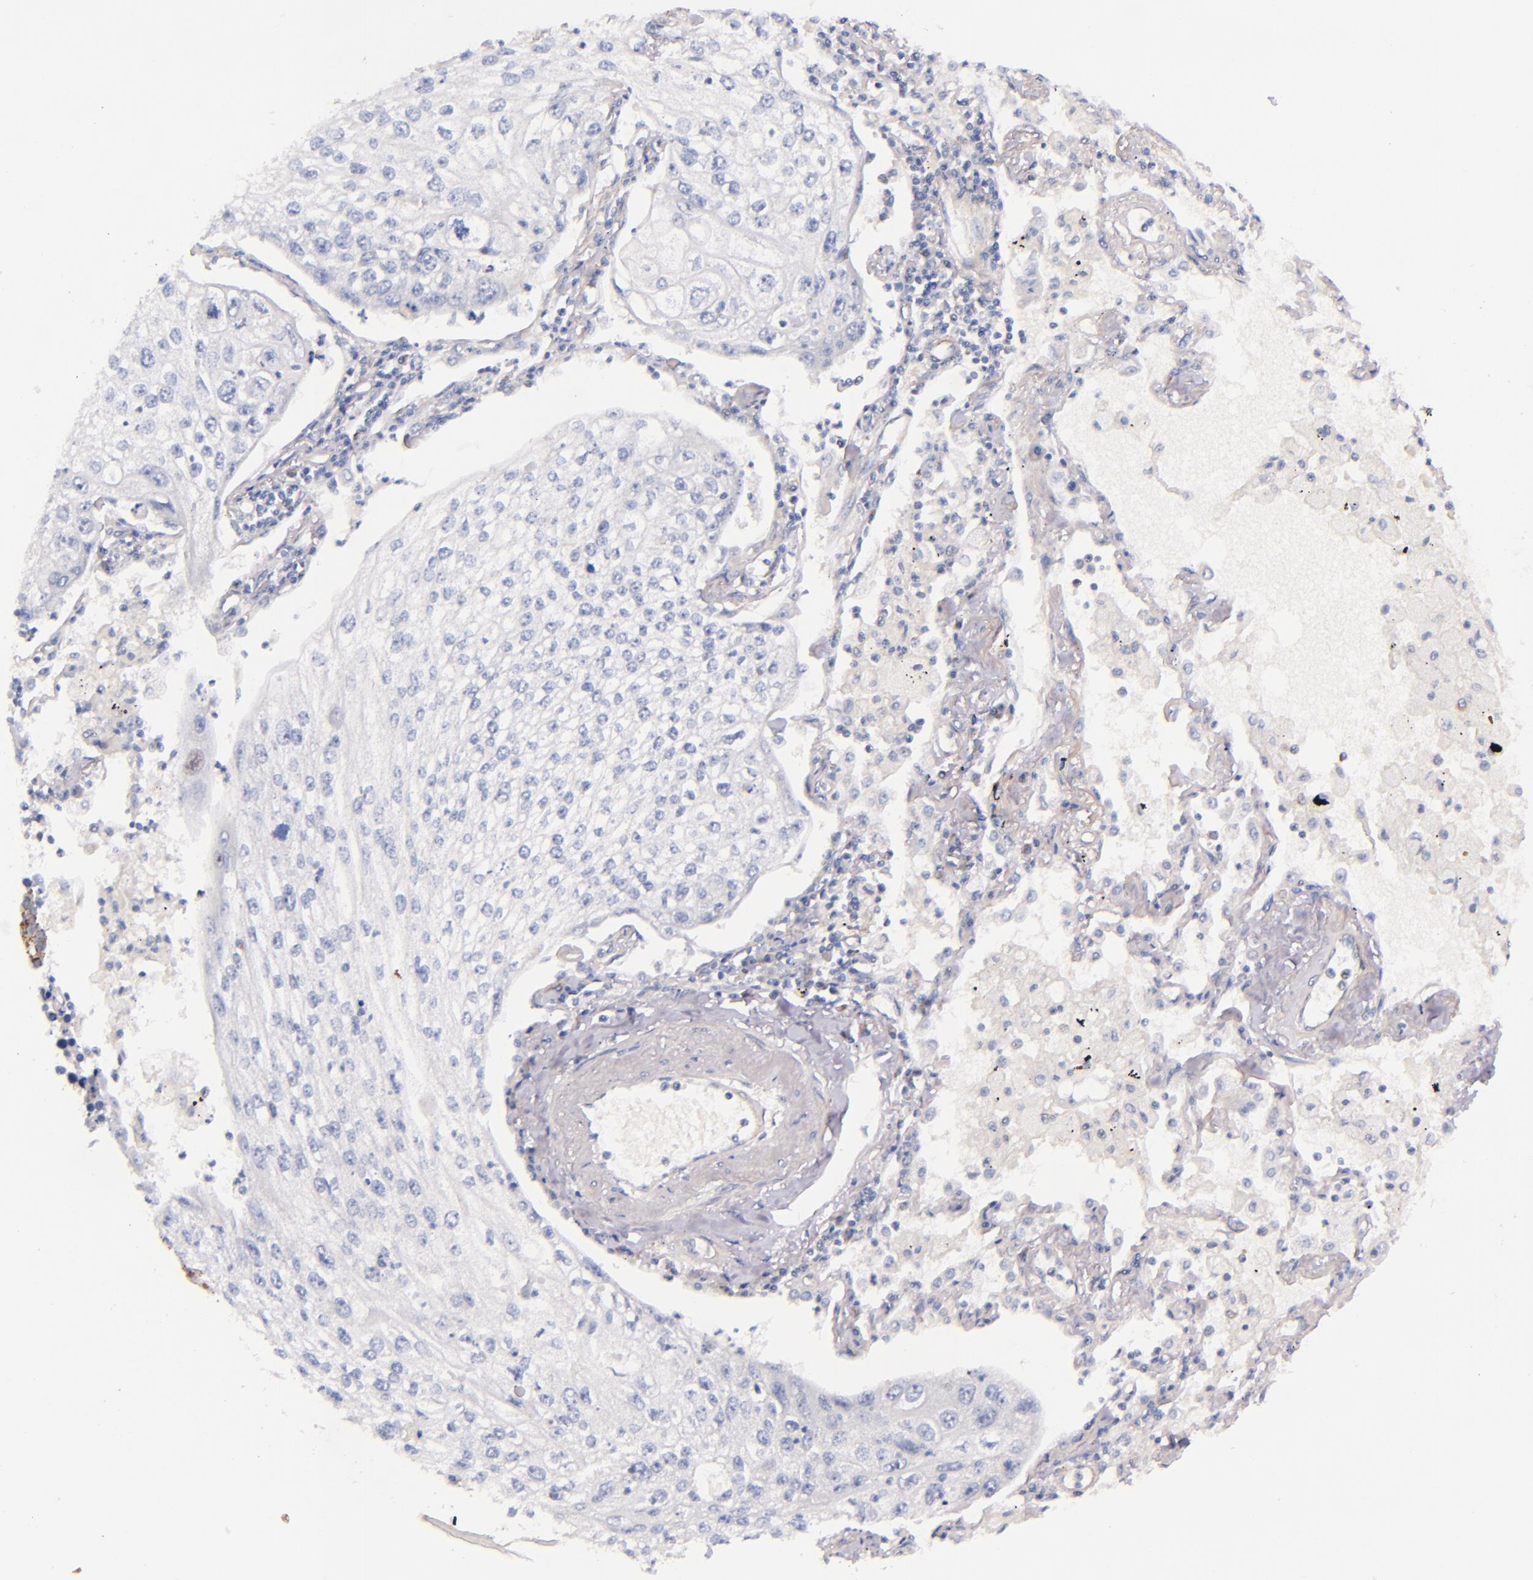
{"staining": {"intensity": "negative", "quantity": "none", "location": "none"}, "tissue": "lung cancer", "cell_type": "Tumor cells", "image_type": "cancer", "snomed": [{"axis": "morphology", "description": "Squamous cell carcinoma, NOS"}, {"axis": "topography", "description": "Lung"}], "caption": "This is an immunohistochemistry (IHC) photomicrograph of lung cancer. There is no expression in tumor cells.", "gene": "IDH3G", "patient": {"sex": "male", "age": 75}}